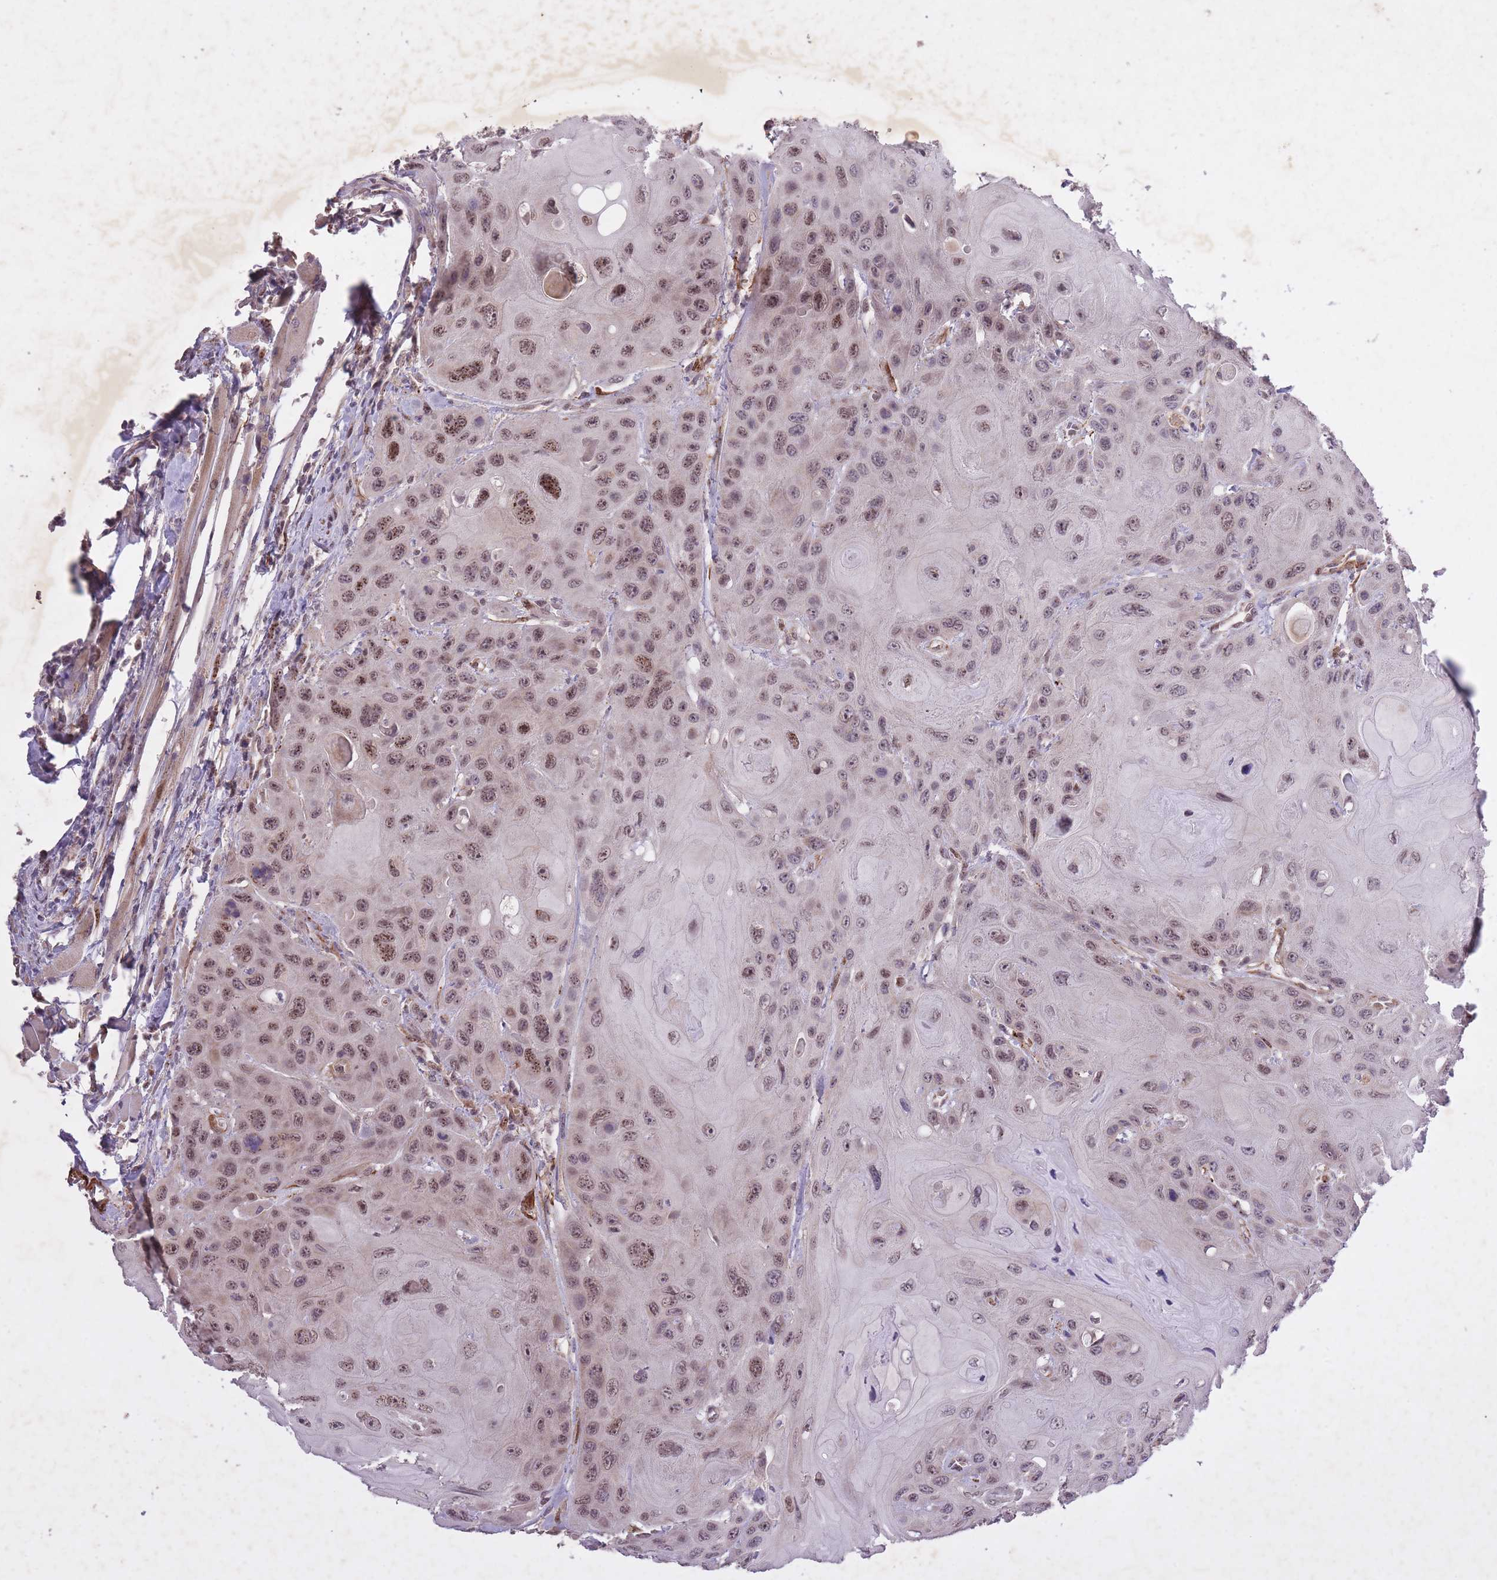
{"staining": {"intensity": "moderate", "quantity": ">75%", "location": "nuclear"}, "tissue": "head and neck cancer", "cell_type": "Tumor cells", "image_type": "cancer", "snomed": [{"axis": "morphology", "description": "Squamous cell carcinoma, NOS"}, {"axis": "topography", "description": "Head-Neck"}], "caption": "Tumor cells show medium levels of moderate nuclear staining in about >75% of cells in head and neck cancer. The protein is shown in brown color, while the nuclei are stained blue.", "gene": "CBX6", "patient": {"sex": "female", "age": 59}}